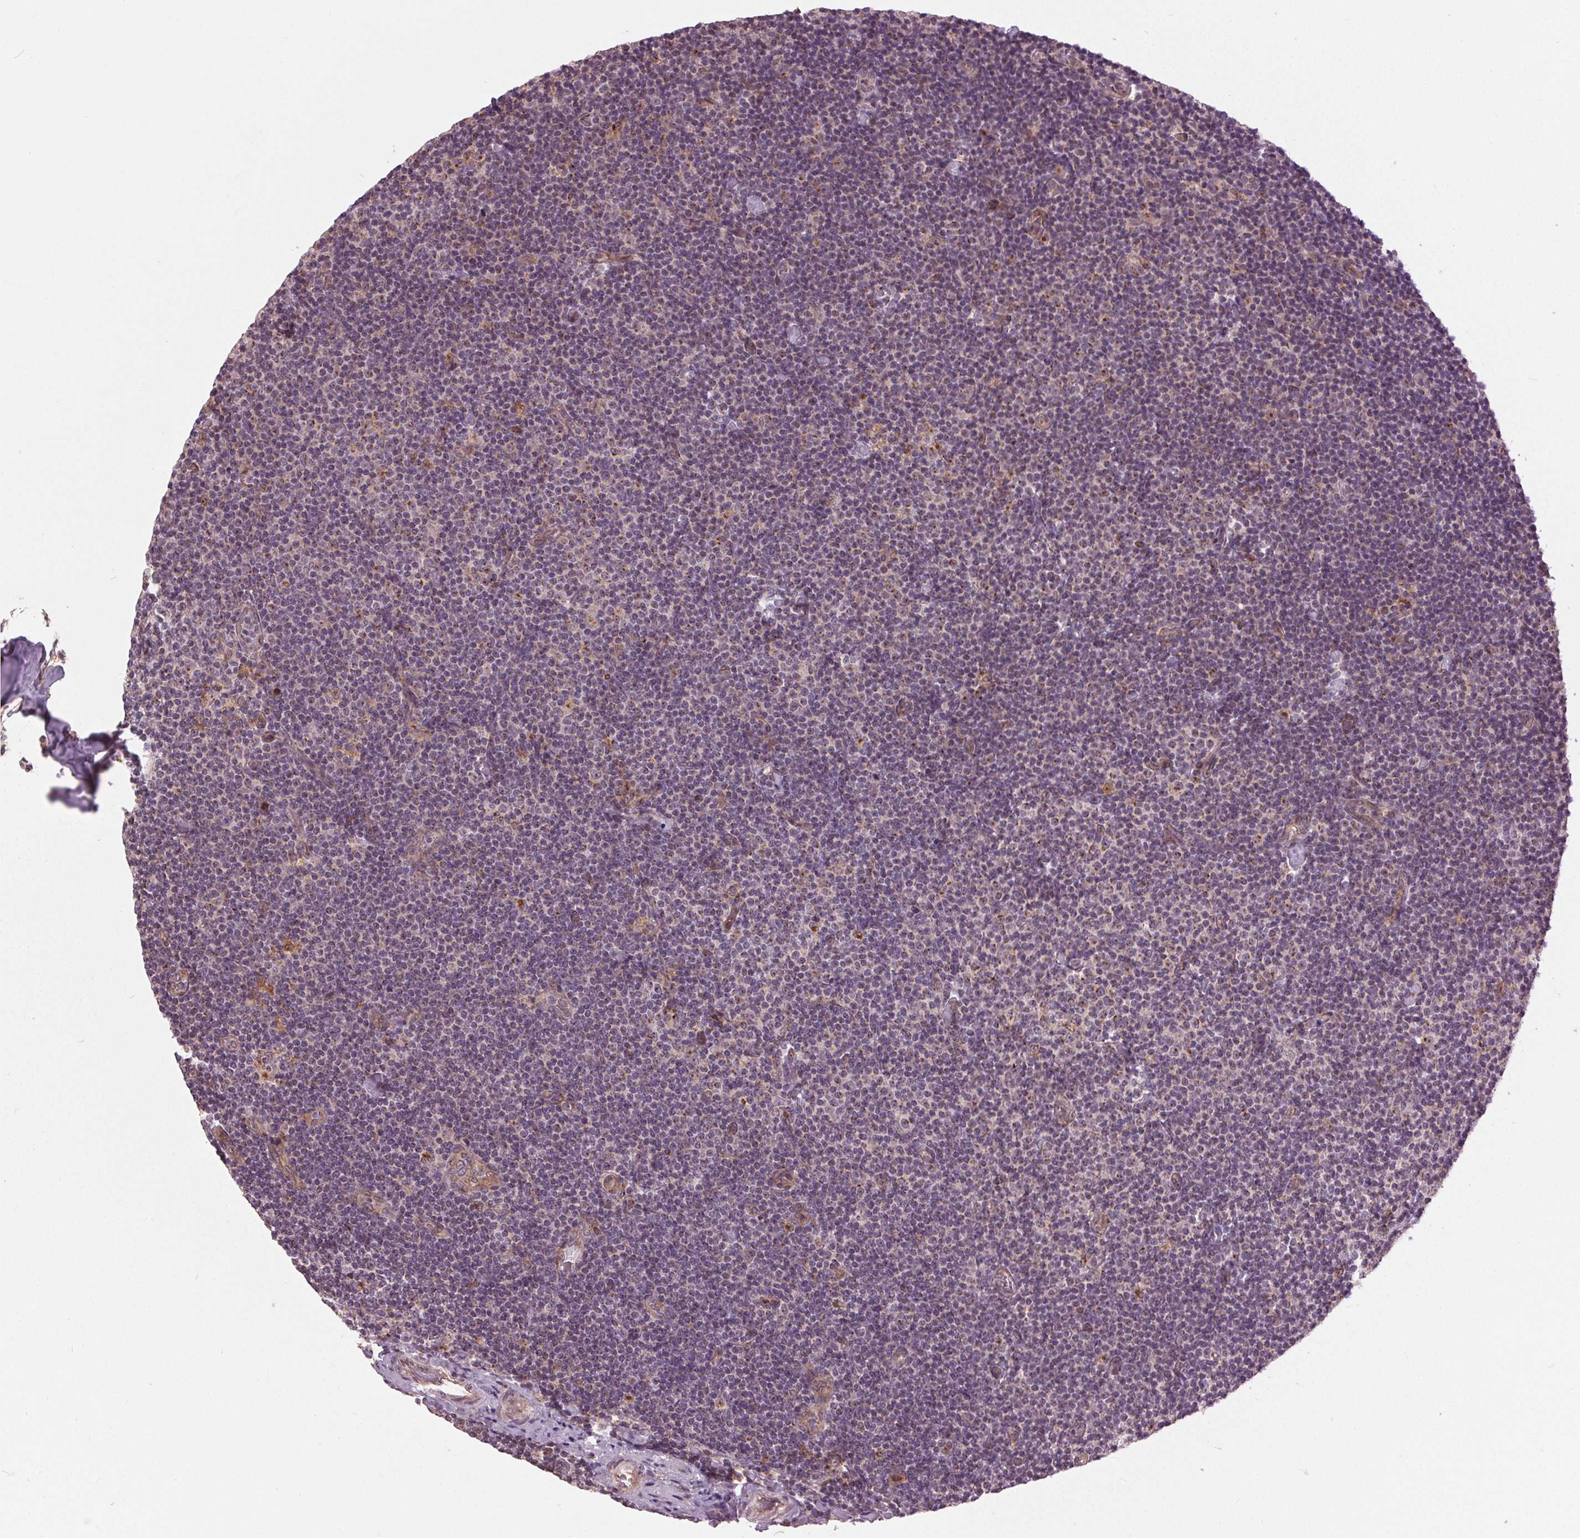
{"staining": {"intensity": "negative", "quantity": "none", "location": "none"}, "tissue": "lymphoma", "cell_type": "Tumor cells", "image_type": "cancer", "snomed": [{"axis": "morphology", "description": "Malignant lymphoma, non-Hodgkin's type, Low grade"}, {"axis": "topography", "description": "Lymph node"}], "caption": "A photomicrograph of lymphoma stained for a protein exhibits no brown staining in tumor cells. The staining was performed using DAB (3,3'-diaminobenzidine) to visualize the protein expression in brown, while the nuclei were stained in blue with hematoxylin (Magnification: 20x).", "gene": "BSDC1", "patient": {"sex": "male", "age": 81}}